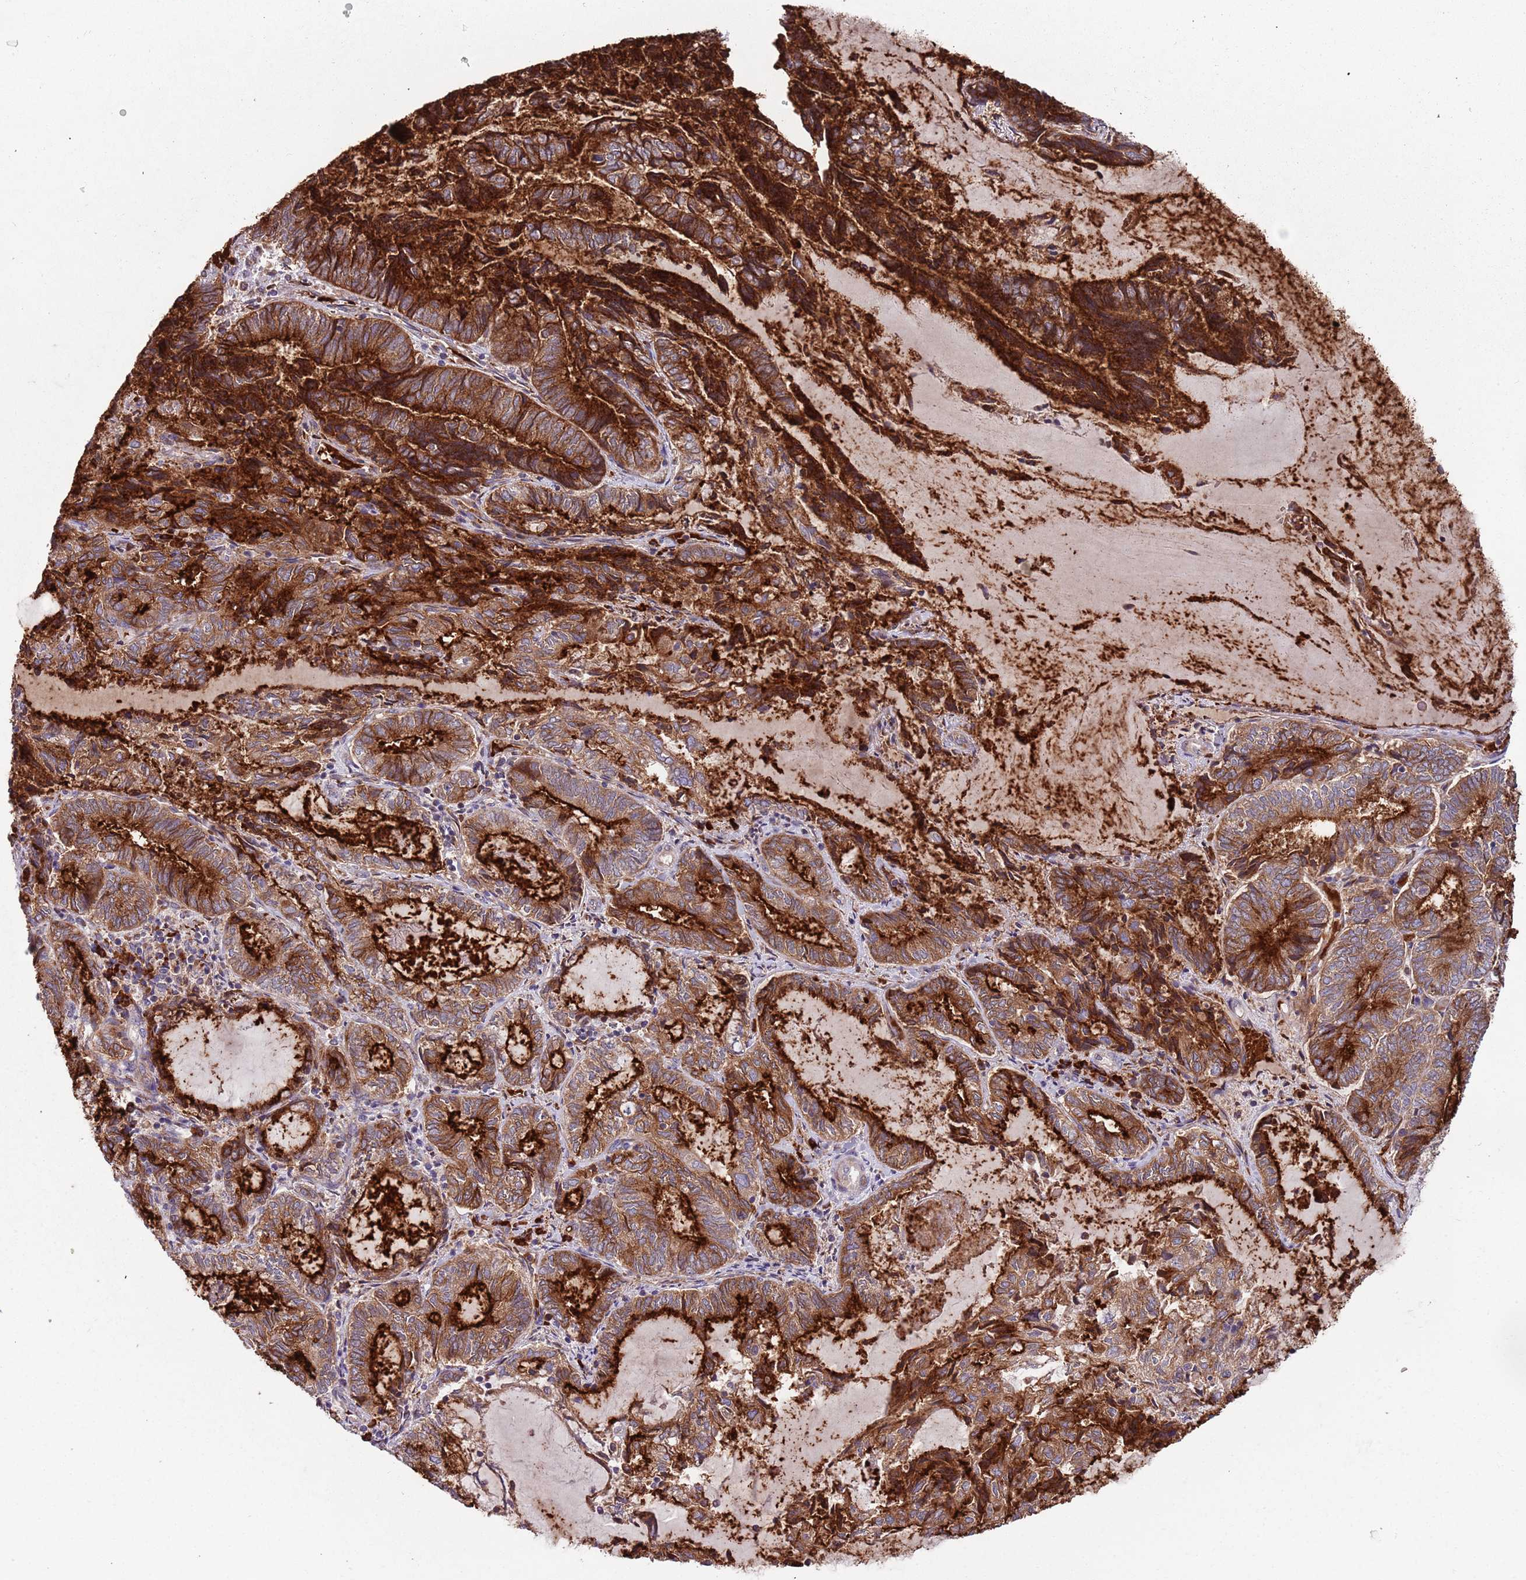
{"staining": {"intensity": "strong", "quantity": ">75%", "location": "cytoplasmic/membranous"}, "tissue": "endometrial cancer", "cell_type": "Tumor cells", "image_type": "cancer", "snomed": [{"axis": "morphology", "description": "Adenocarcinoma, NOS"}, {"axis": "topography", "description": "Endometrium"}], "caption": "Protein analysis of endometrial cancer (adenocarcinoma) tissue shows strong cytoplasmic/membranous expression in approximately >75% of tumor cells.", "gene": "VWCE", "patient": {"sex": "female", "age": 80}}